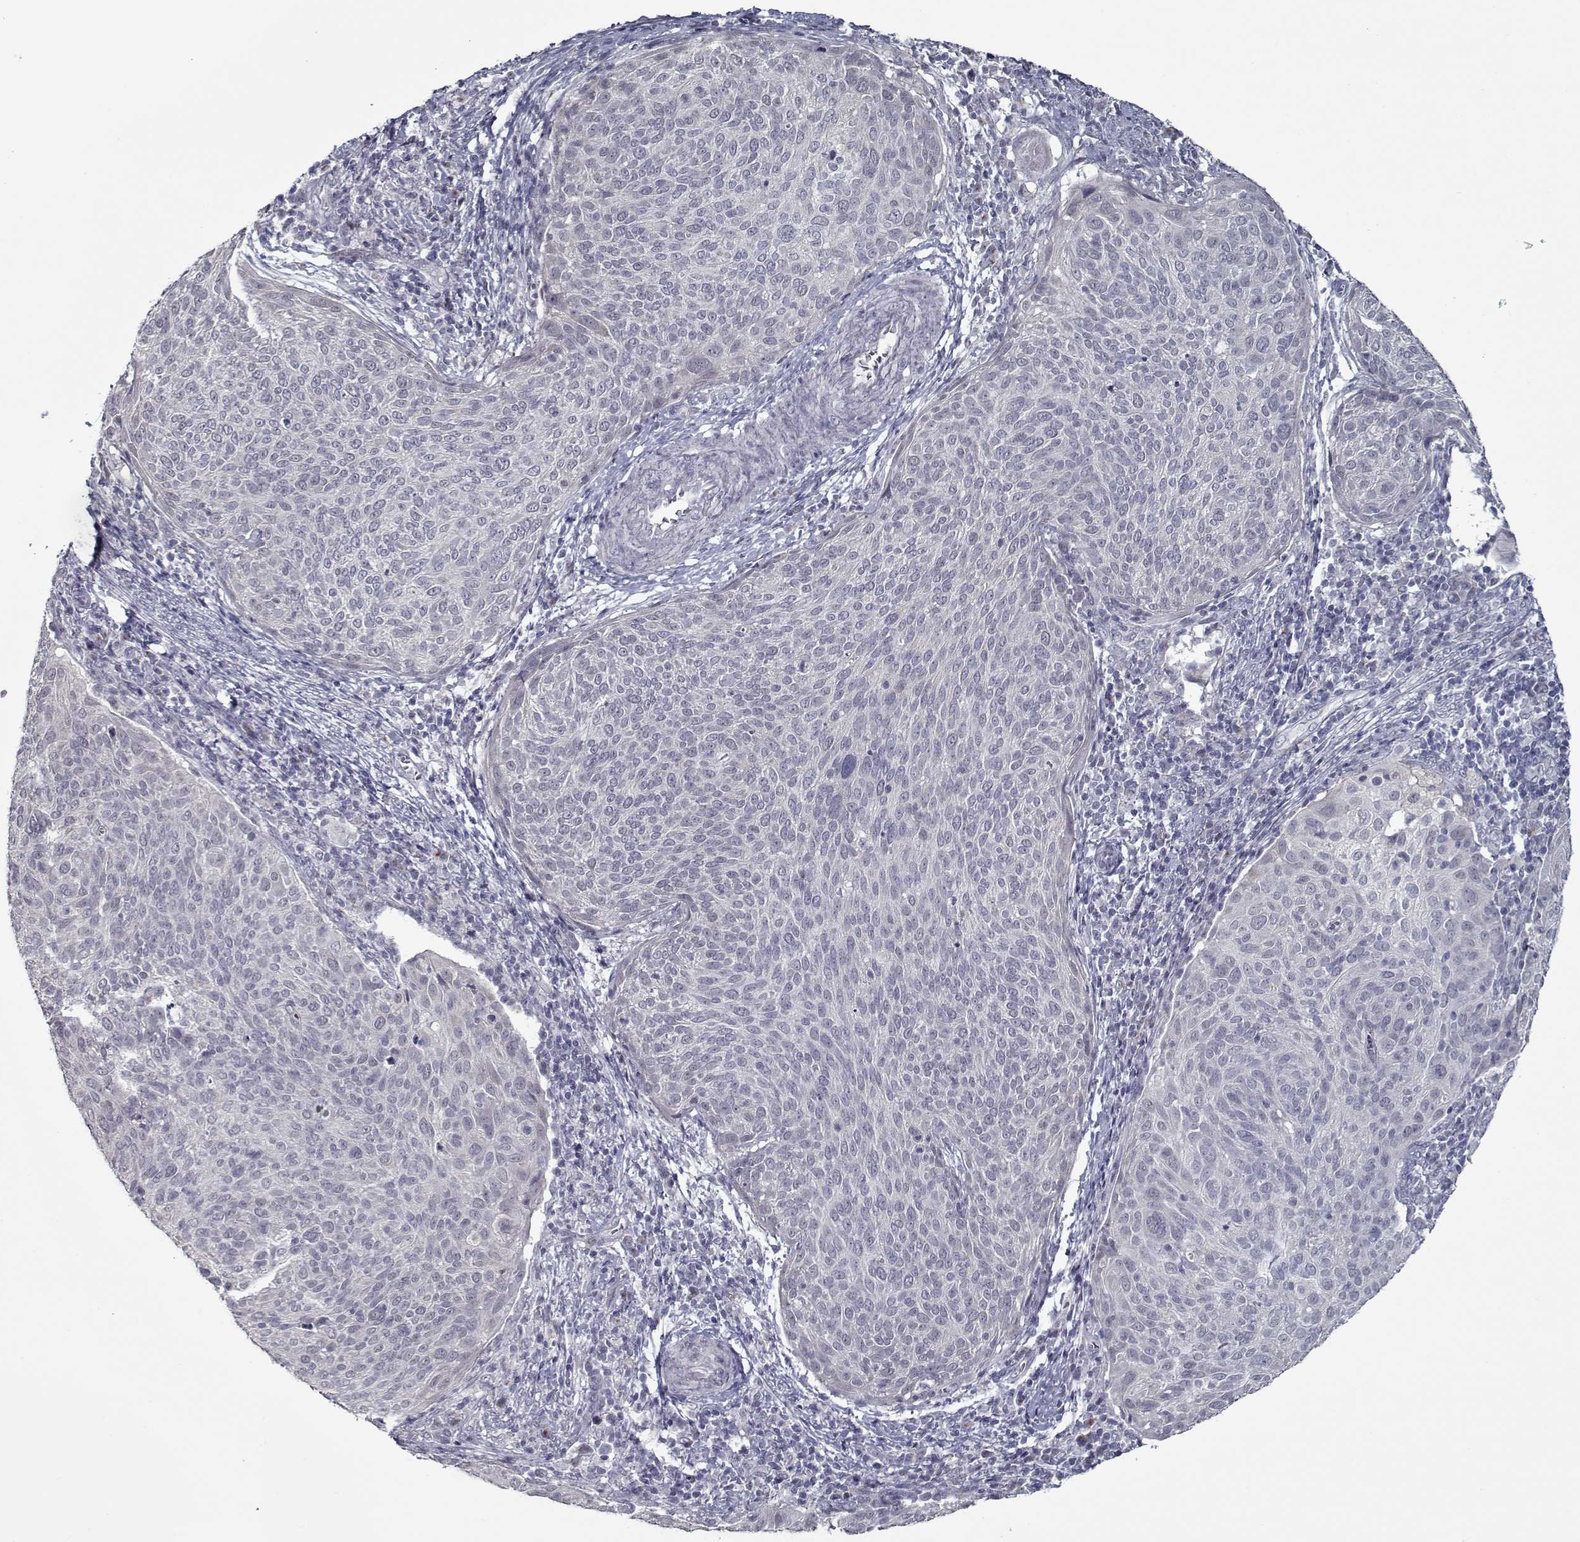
{"staining": {"intensity": "negative", "quantity": "none", "location": "none"}, "tissue": "cervical cancer", "cell_type": "Tumor cells", "image_type": "cancer", "snomed": [{"axis": "morphology", "description": "Squamous cell carcinoma, NOS"}, {"axis": "topography", "description": "Cervix"}], "caption": "A histopathology image of cervical squamous cell carcinoma stained for a protein reveals no brown staining in tumor cells.", "gene": "SEC16B", "patient": {"sex": "female", "age": 39}}